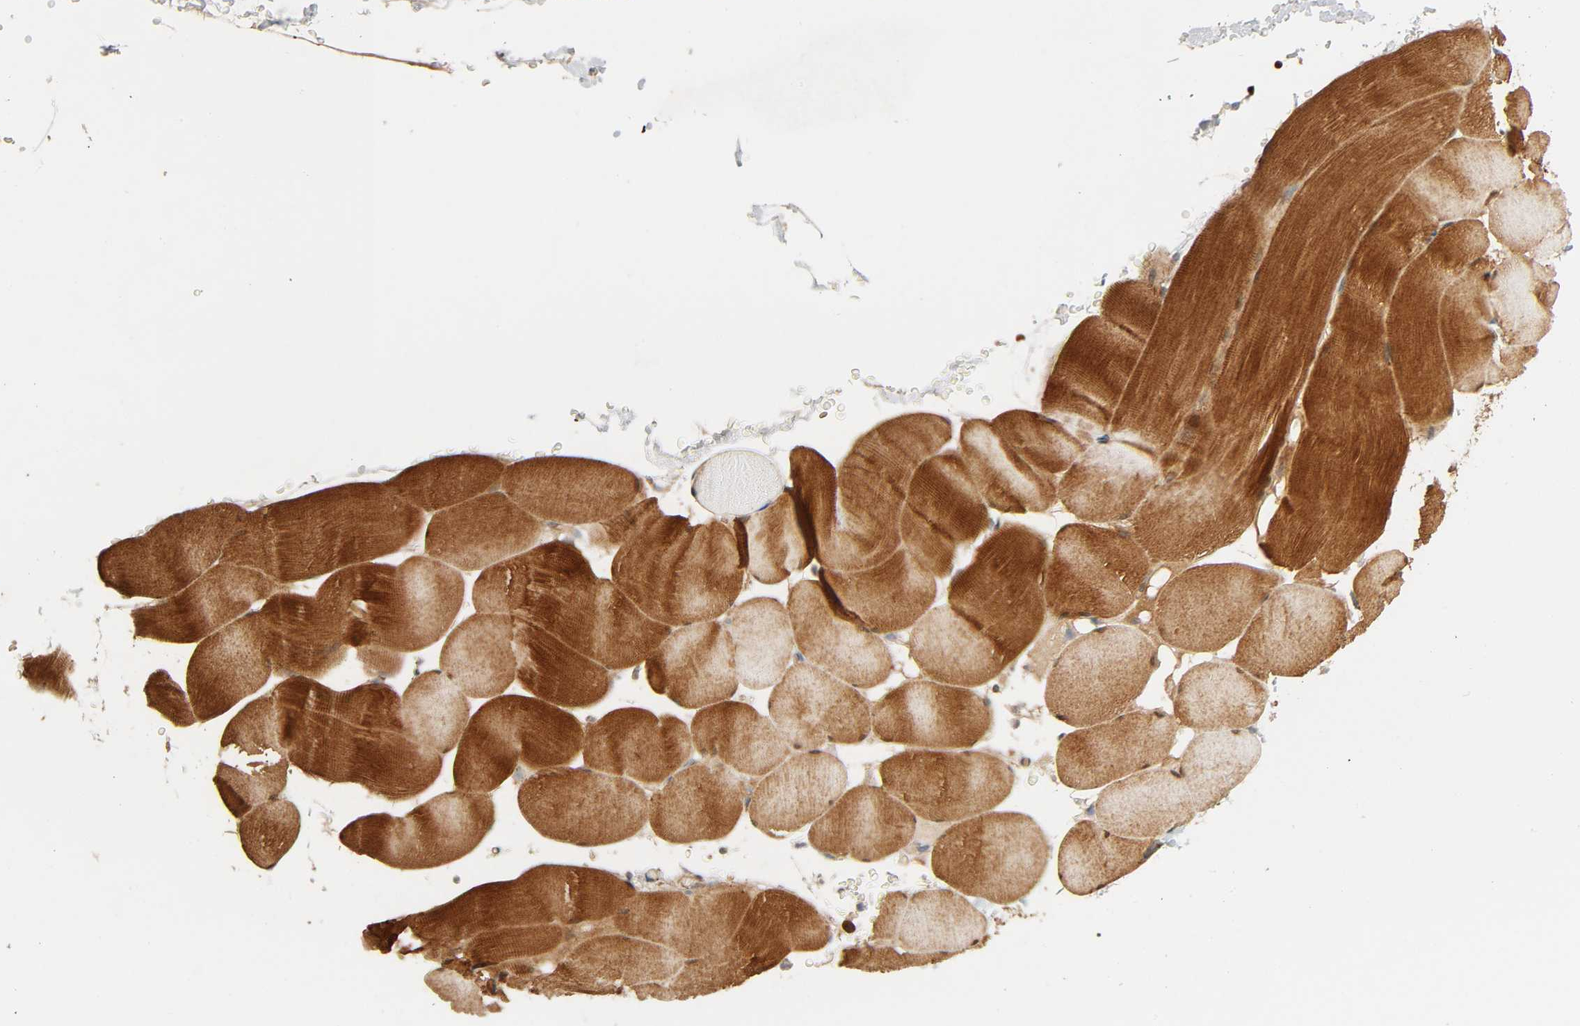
{"staining": {"intensity": "strong", "quantity": "25%-75%", "location": "cytoplasmic/membranous"}, "tissue": "skeletal muscle", "cell_type": "Myocytes", "image_type": "normal", "snomed": [{"axis": "morphology", "description": "Normal tissue, NOS"}, {"axis": "topography", "description": "Skeletal muscle"}], "caption": "IHC micrograph of unremarkable skeletal muscle: skeletal muscle stained using immunohistochemistry demonstrates high levels of strong protein expression localized specifically in the cytoplasmic/membranous of myocytes, appearing as a cytoplasmic/membranous brown color.", "gene": "SGSM1", "patient": {"sex": "male", "age": 62}}